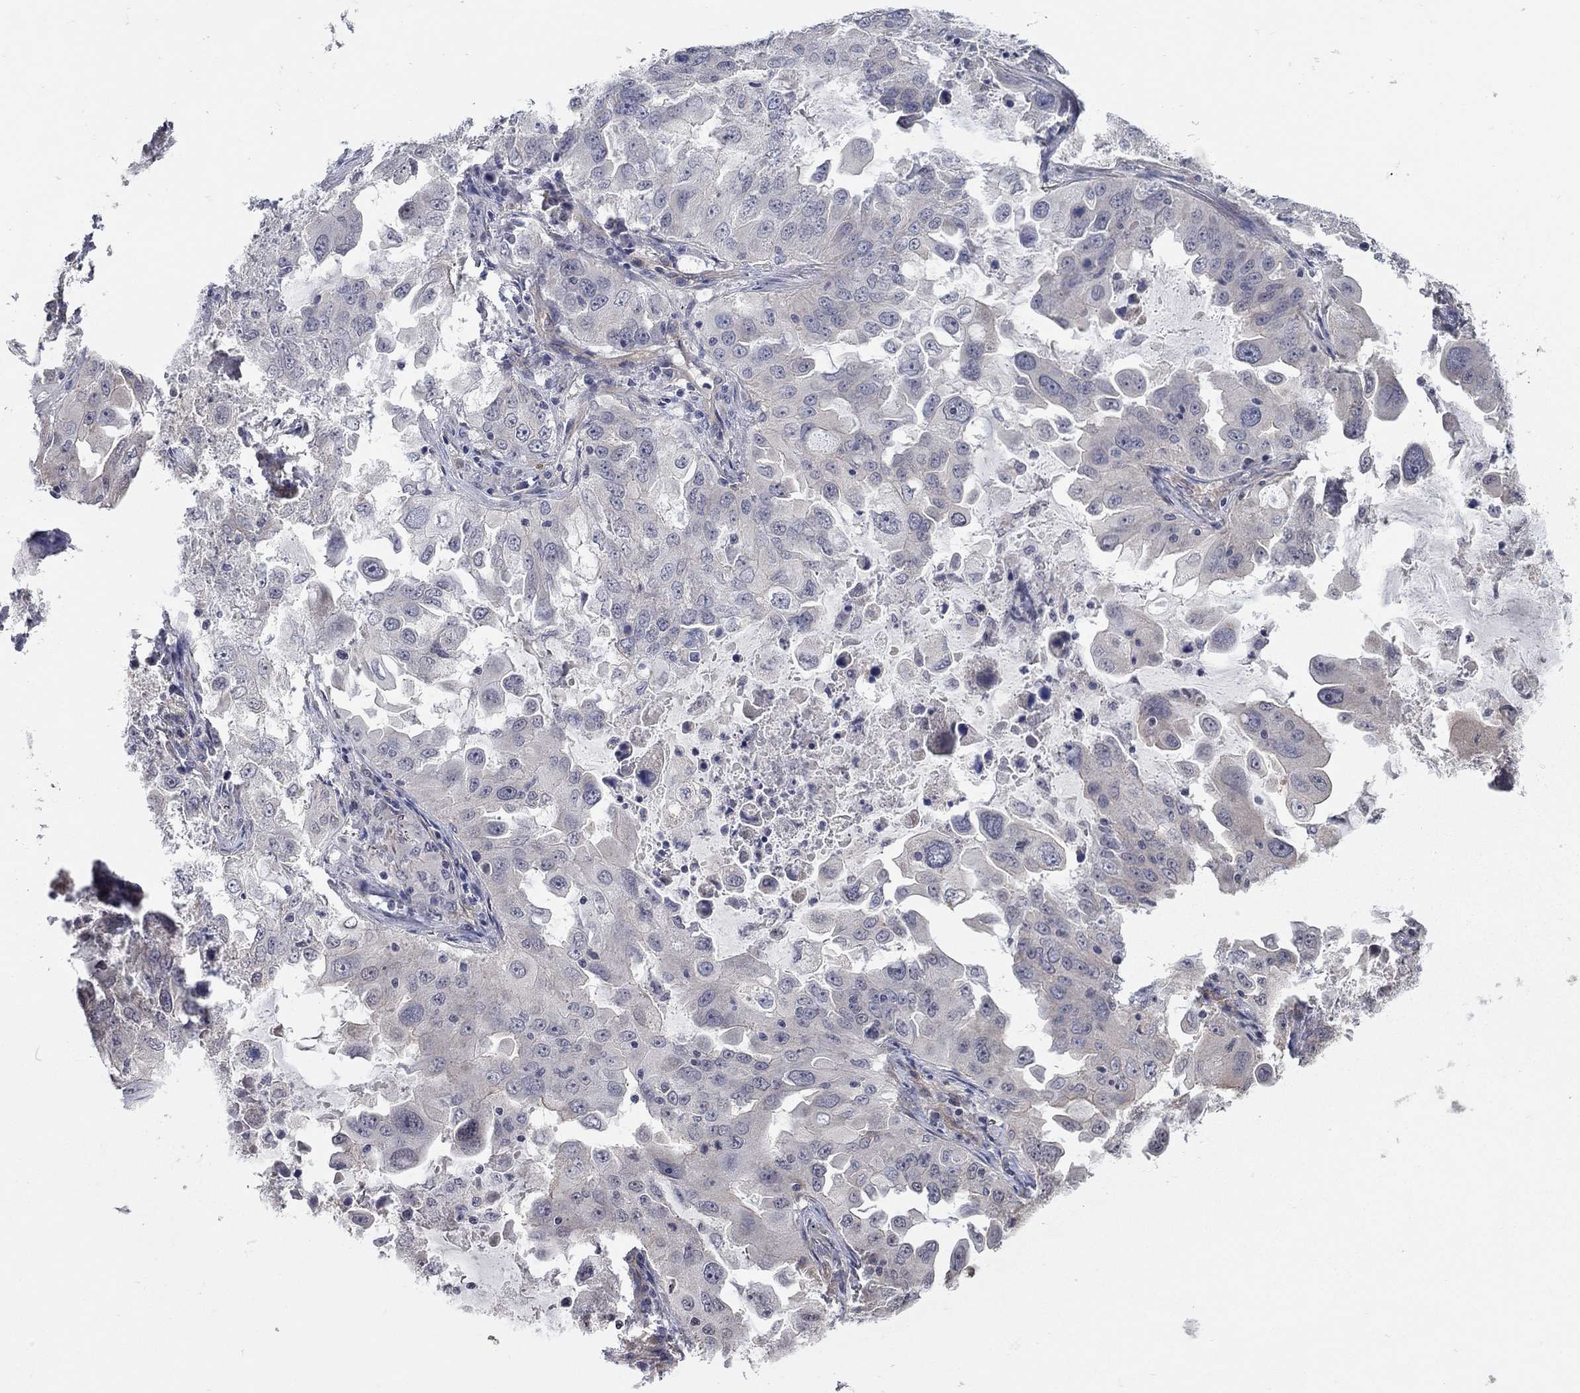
{"staining": {"intensity": "negative", "quantity": "none", "location": "none"}, "tissue": "lung cancer", "cell_type": "Tumor cells", "image_type": "cancer", "snomed": [{"axis": "morphology", "description": "Adenocarcinoma, NOS"}, {"axis": "topography", "description": "Lung"}], "caption": "This is an IHC image of adenocarcinoma (lung). There is no positivity in tumor cells.", "gene": "WASF3", "patient": {"sex": "female", "age": 61}}